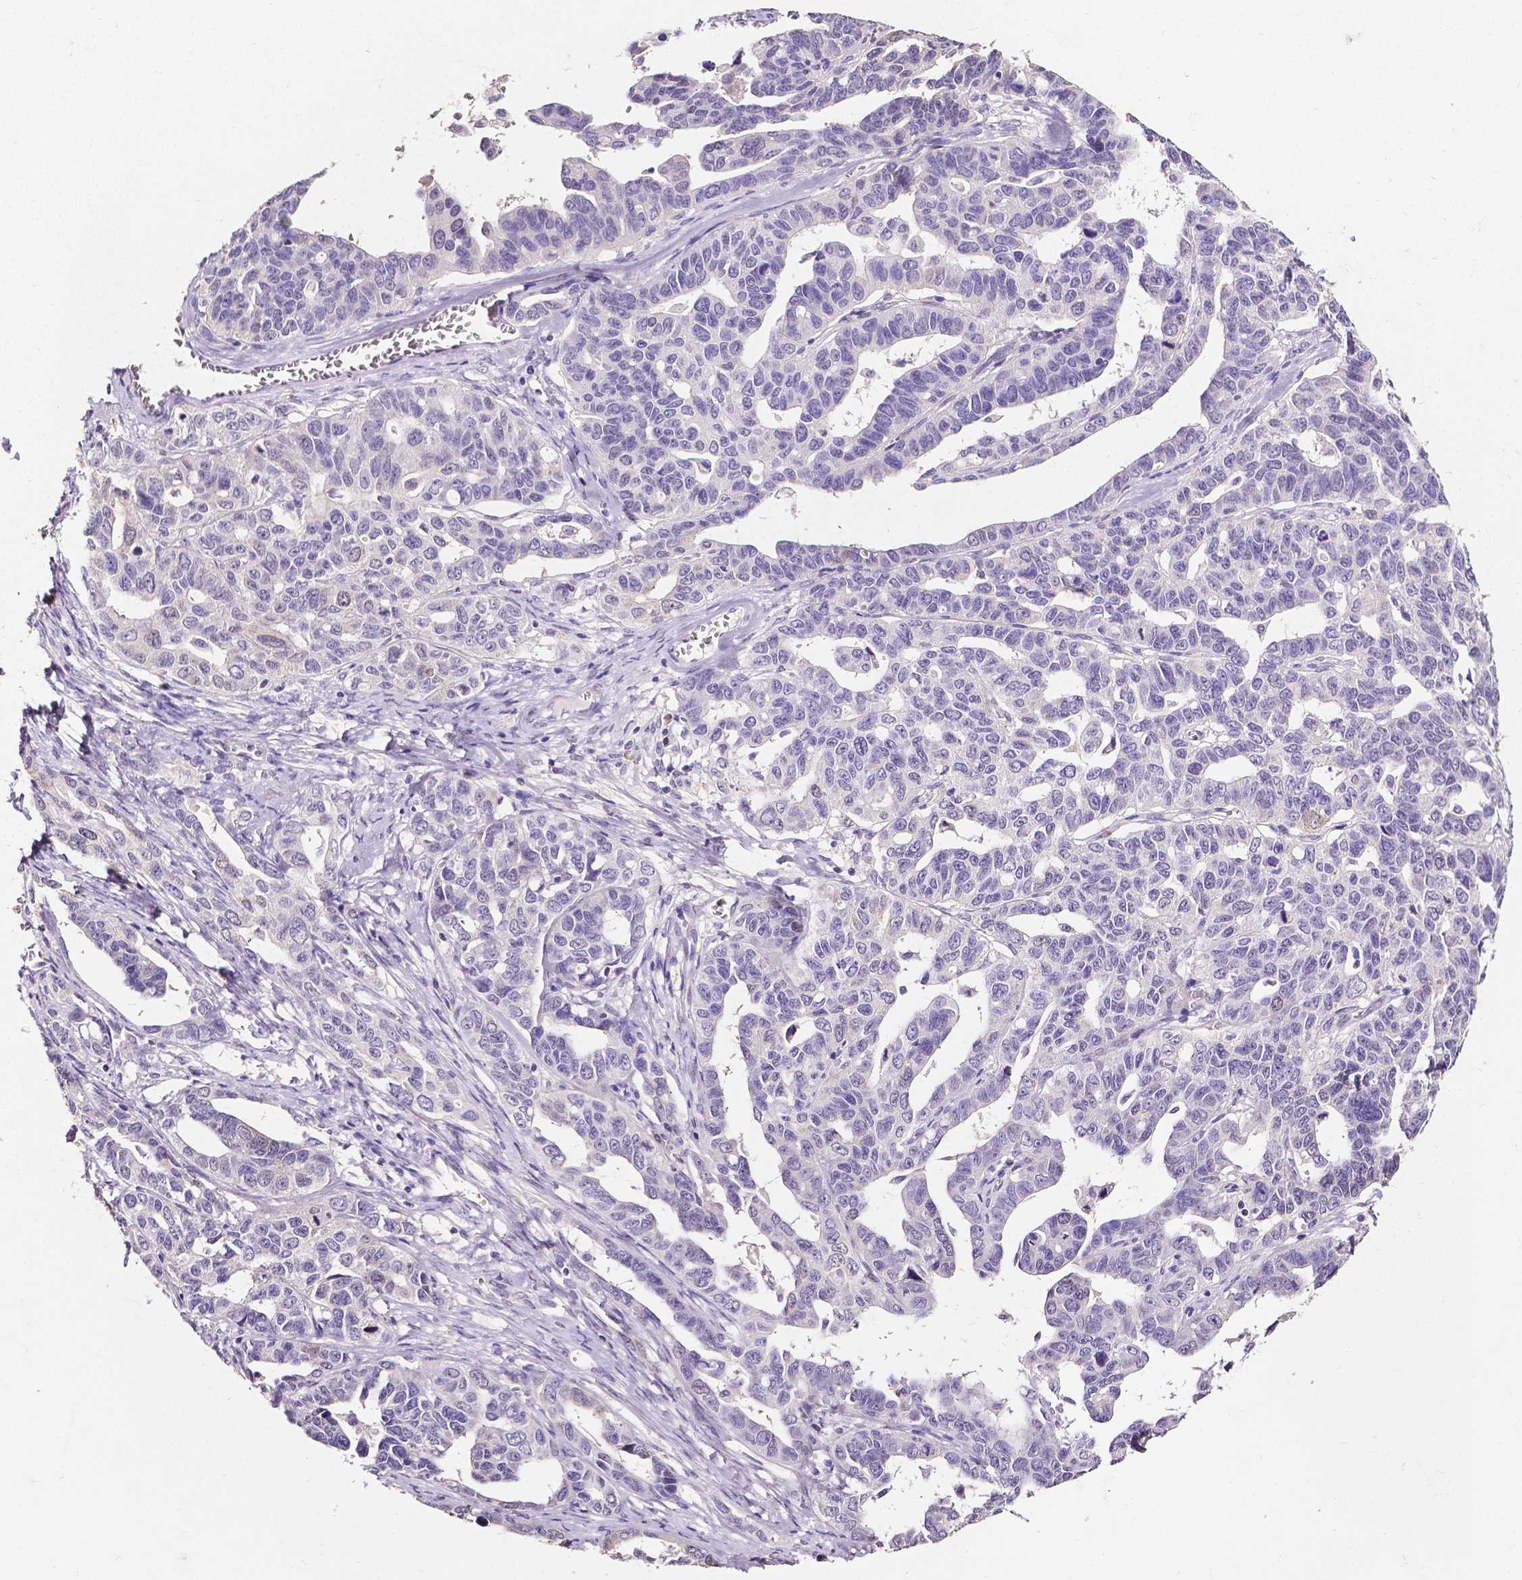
{"staining": {"intensity": "negative", "quantity": "none", "location": "none"}, "tissue": "ovarian cancer", "cell_type": "Tumor cells", "image_type": "cancer", "snomed": [{"axis": "morphology", "description": "Cystadenocarcinoma, serous, NOS"}, {"axis": "topography", "description": "Ovary"}], "caption": "Image shows no significant protein staining in tumor cells of ovarian serous cystadenocarcinoma.", "gene": "PSAT1", "patient": {"sex": "female", "age": 69}}